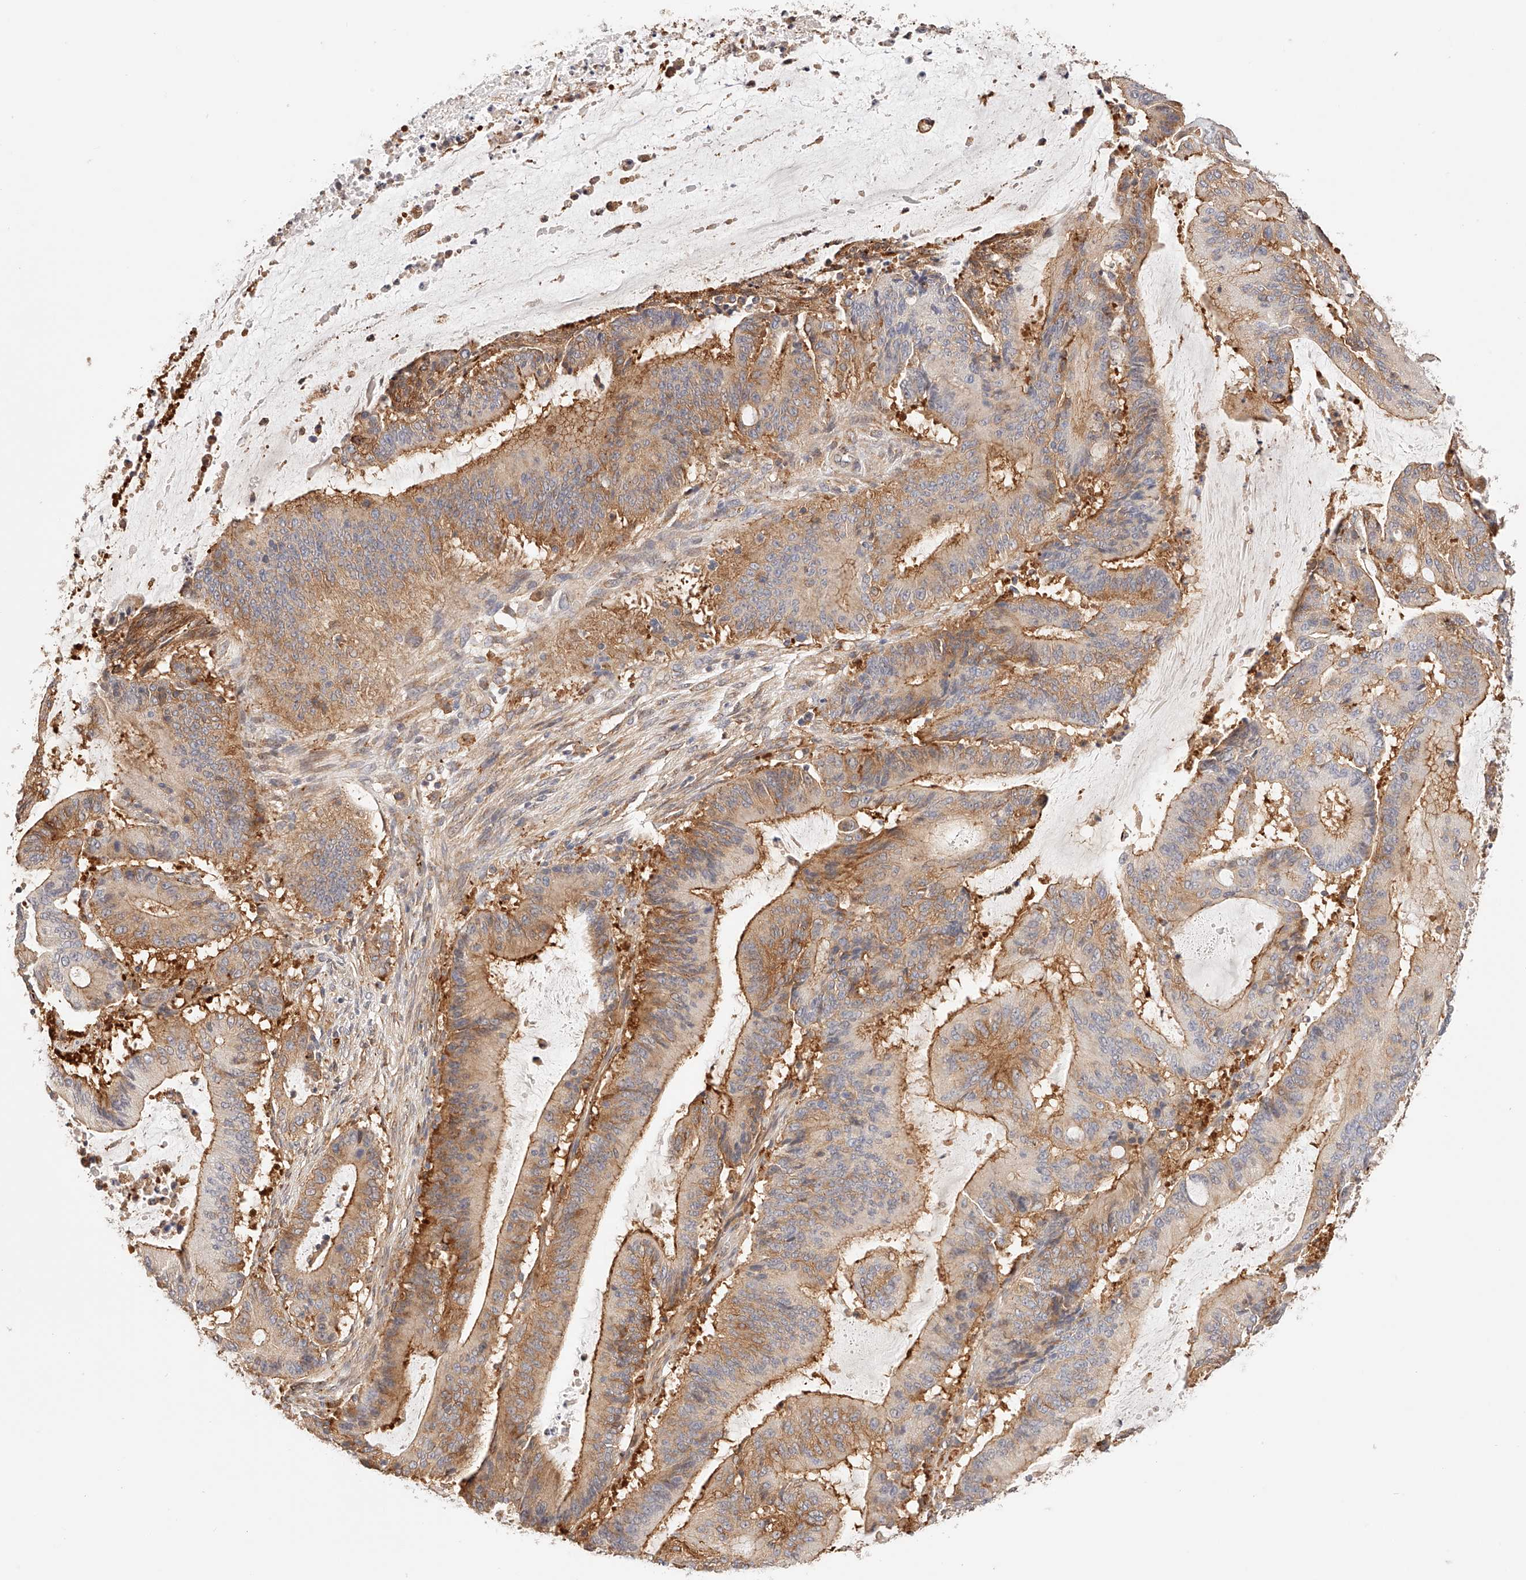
{"staining": {"intensity": "moderate", "quantity": ">75%", "location": "cytoplasmic/membranous"}, "tissue": "liver cancer", "cell_type": "Tumor cells", "image_type": "cancer", "snomed": [{"axis": "morphology", "description": "Normal tissue, NOS"}, {"axis": "morphology", "description": "Cholangiocarcinoma"}, {"axis": "topography", "description": "Liver"}, {"axis": "topography", "description": "Peripheral nerve tissue"}], "caption": "The immunohistochemical stain highlights moderate cytoplasmic/membranous positivity in tumor cells of cholangiocarcinoma (liver) tissue. (IHC, brightfield microscopy, high magnification).", "gene": "SYNC", "patient": {"sex": "female", "age": 73}}